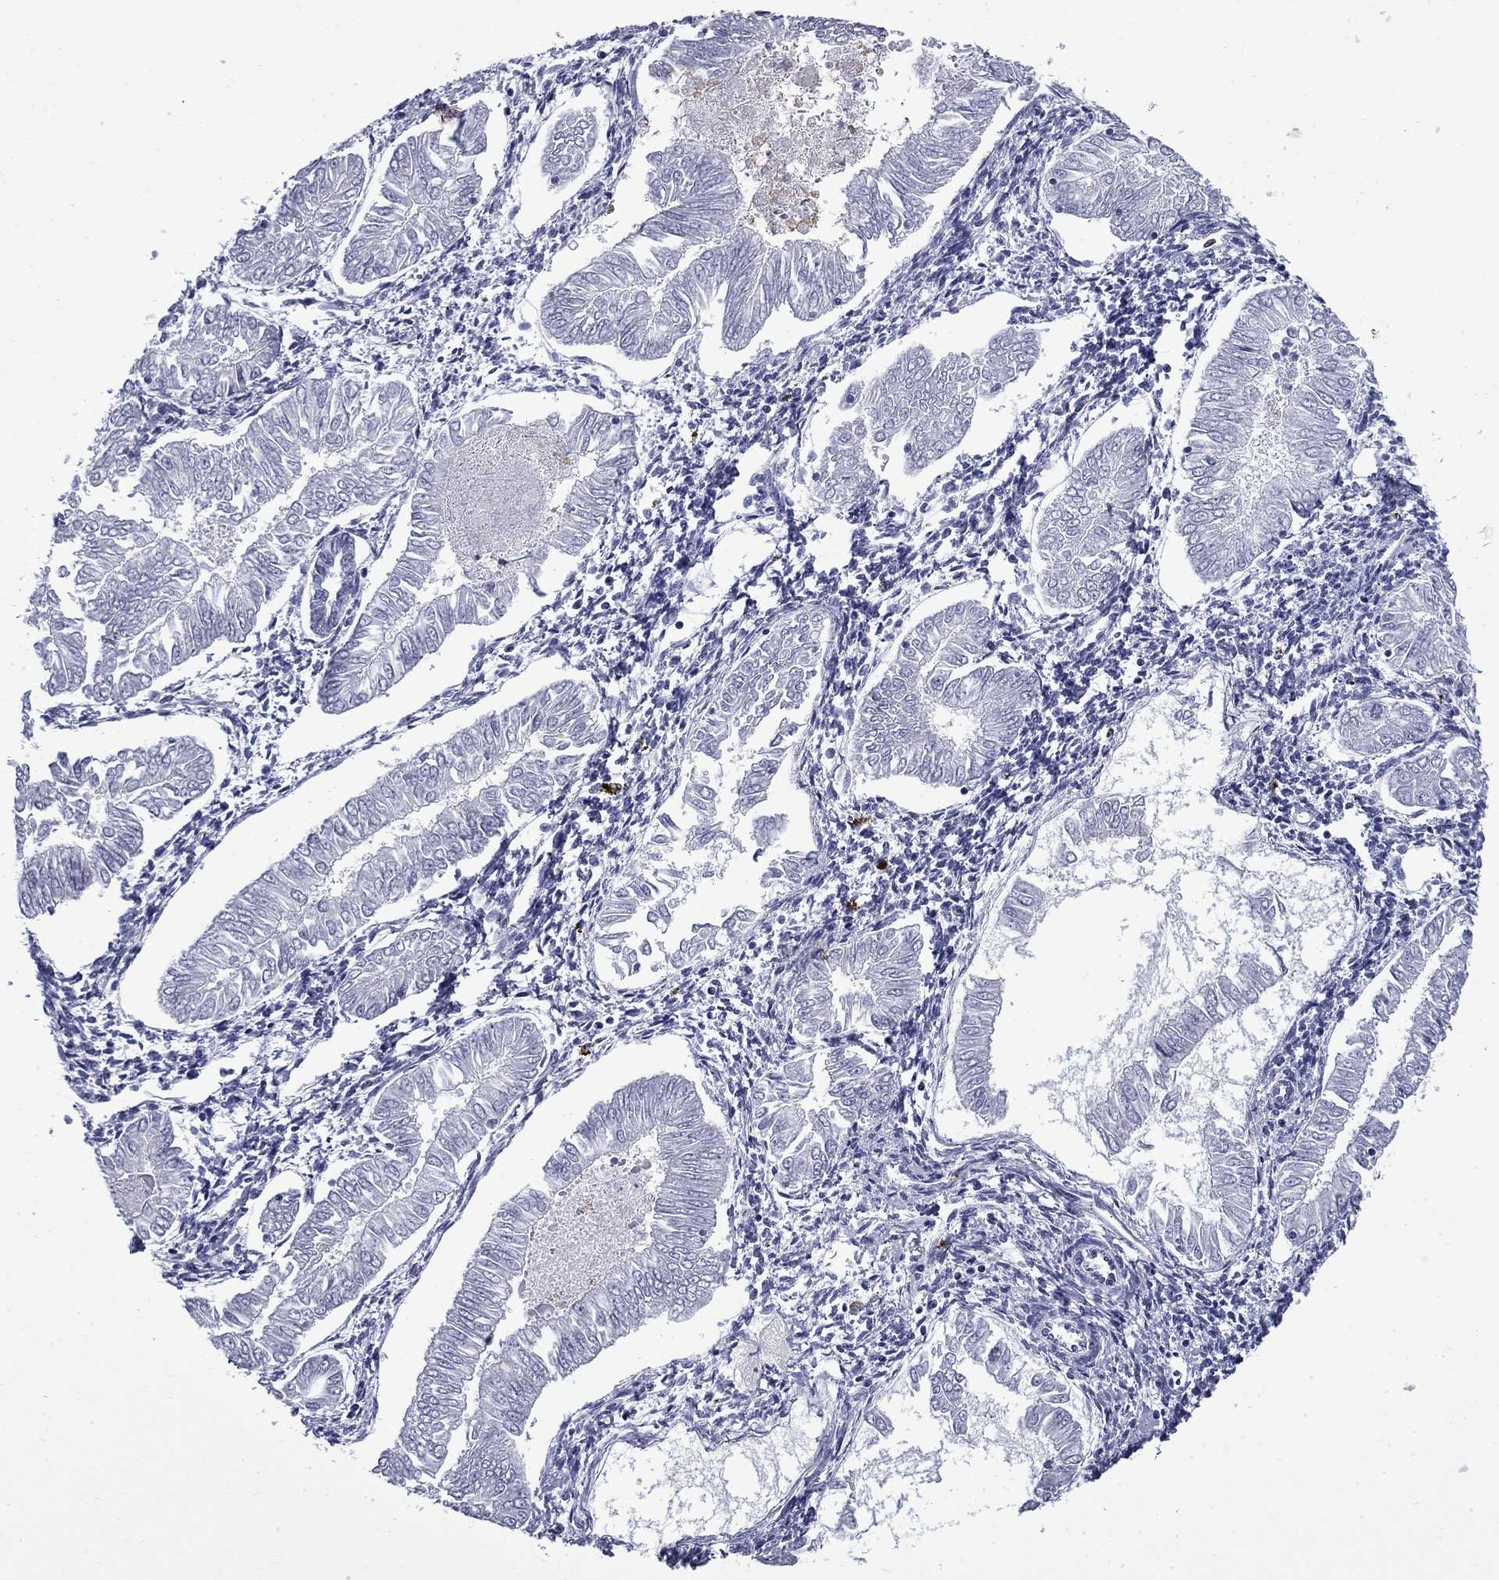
{"staining": {"intensity": "negative", "quantity": "none", "location": "none"}, "tissue": "endometrial cancer", "cell_type": "Tumor cells", "image_type": "cancer", "snomed": [{"axis": "morphology", "description": "Adenocarcinoma, NOS"}, {"axis": "topography", "description": "Endometrium"}], "caption": "Immunohistochemistry (IHC) micrograph of neoplastic tissue: adenocarcinoma (endometrial) stained with DAB (3,3'-diaminobenzidine) shows no significant protein expression in tumor cells.", "gene": "TRIM29", "patient": {"sex": "female", "age": 53}}